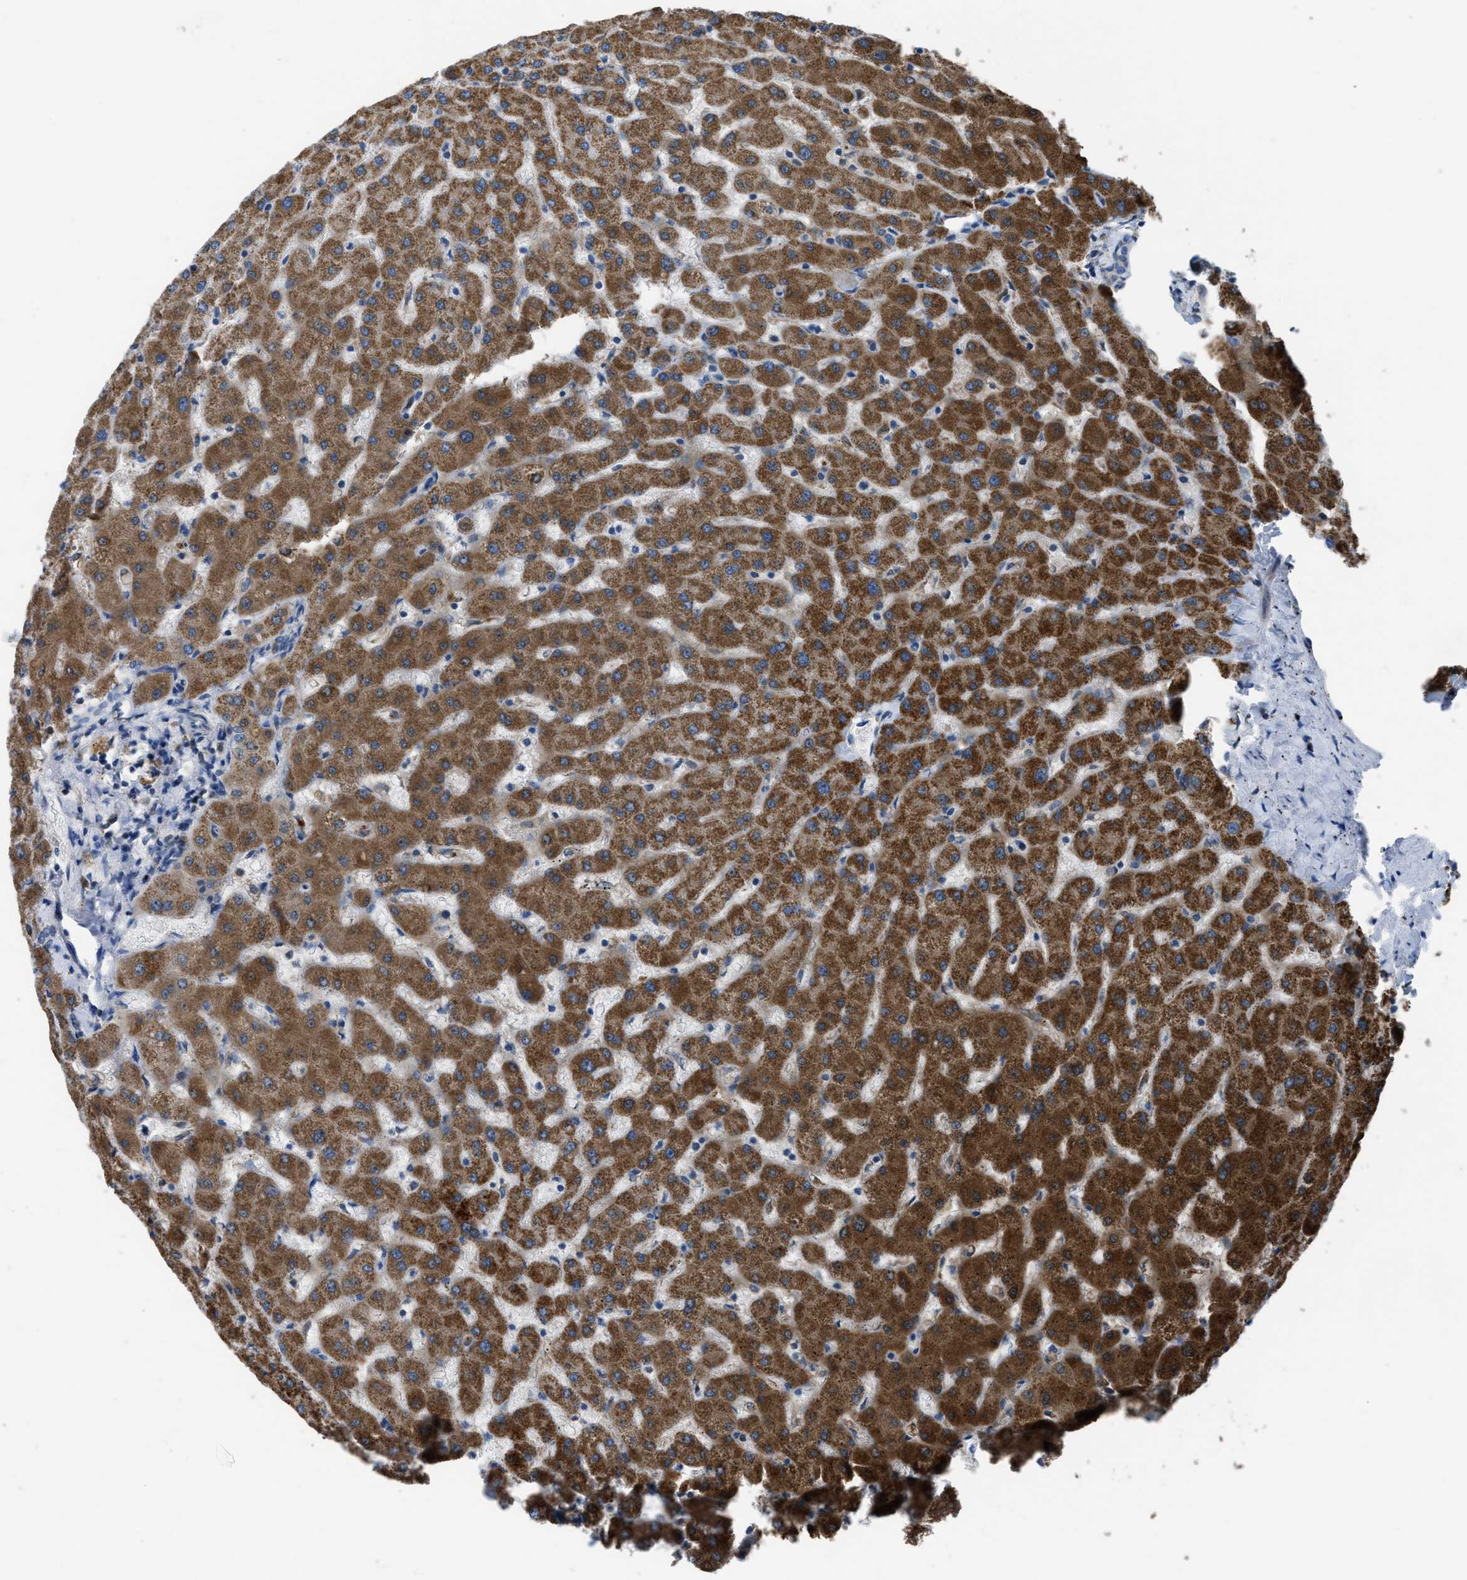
{"staining": {"intensity": "negative", "quantity": "none", "location": "none"}, "tissue": "liver", "cell_type": "Cholangiocytes", "image_type": "normal", "snomed": [{"axis": "morphology", "description": "Normal tissue, NOS"}, {"axis": "topography", "description": "Liver"}], "caption": "This histopathology image is of benign liver stained with IHC to label a protein in brown with the nuclei are counter-stained blue. There is no positivity in cholangiocytes.", "gene": "ETFB", "patient": {"sex": "female", "age": 63}}